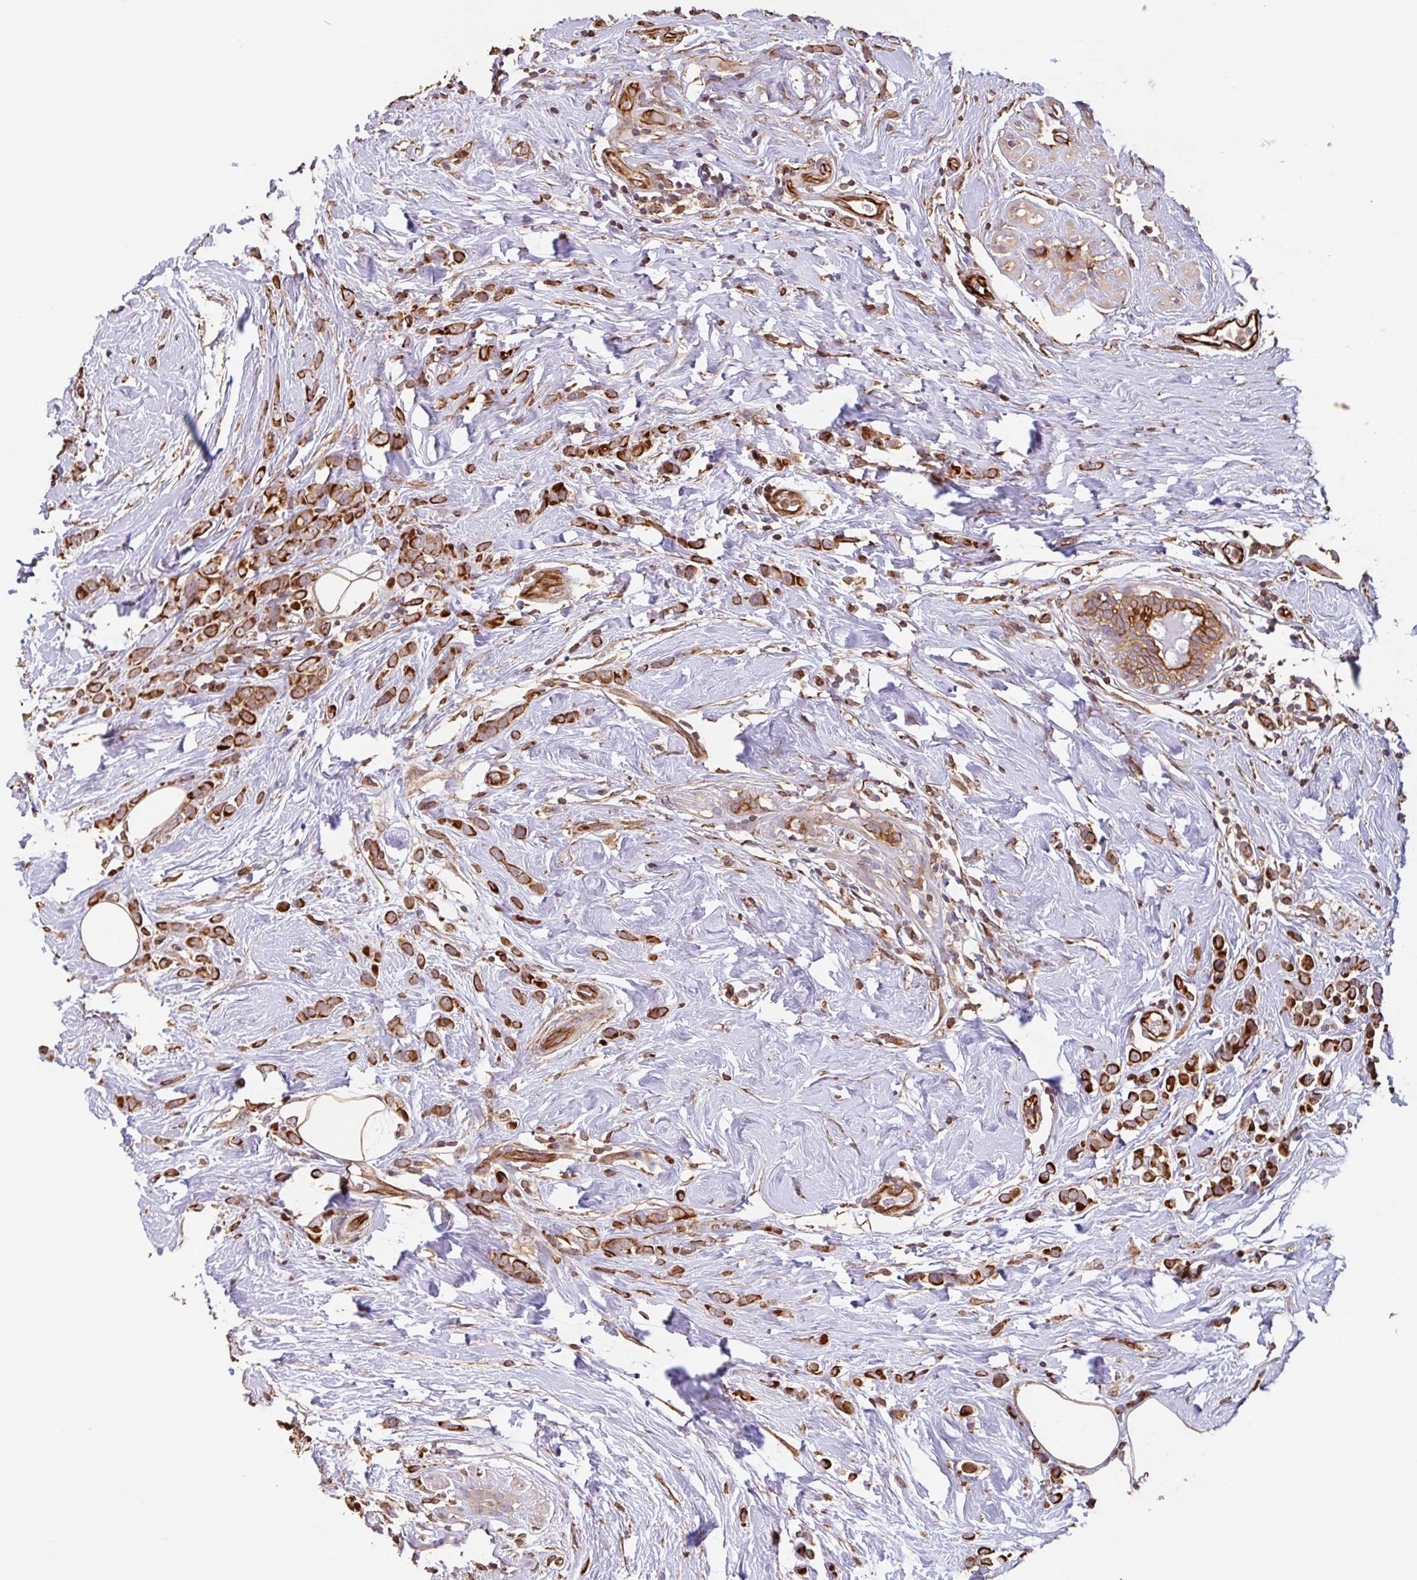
{"staining": {"intensity": "strong", "quantity": ">75%", "location": "cytoplasmic/membranous"}, "tissue": "breast cancer", "cell_type": "Tumor cells", "image_type": "cancer", "snomed": [{"axis": "morphology", "description": "Duct carcinoma"}, {"axis": "topography", "description": "Breast"}], "caption": "Immunohistochemical staining of breast cancer exhibits high levels of strong cytoplasmic/membranous positivity in approximately >75% of tumor cells.", "gene": "ZNF790", "patient": {"sex": "female", "age": 80}}